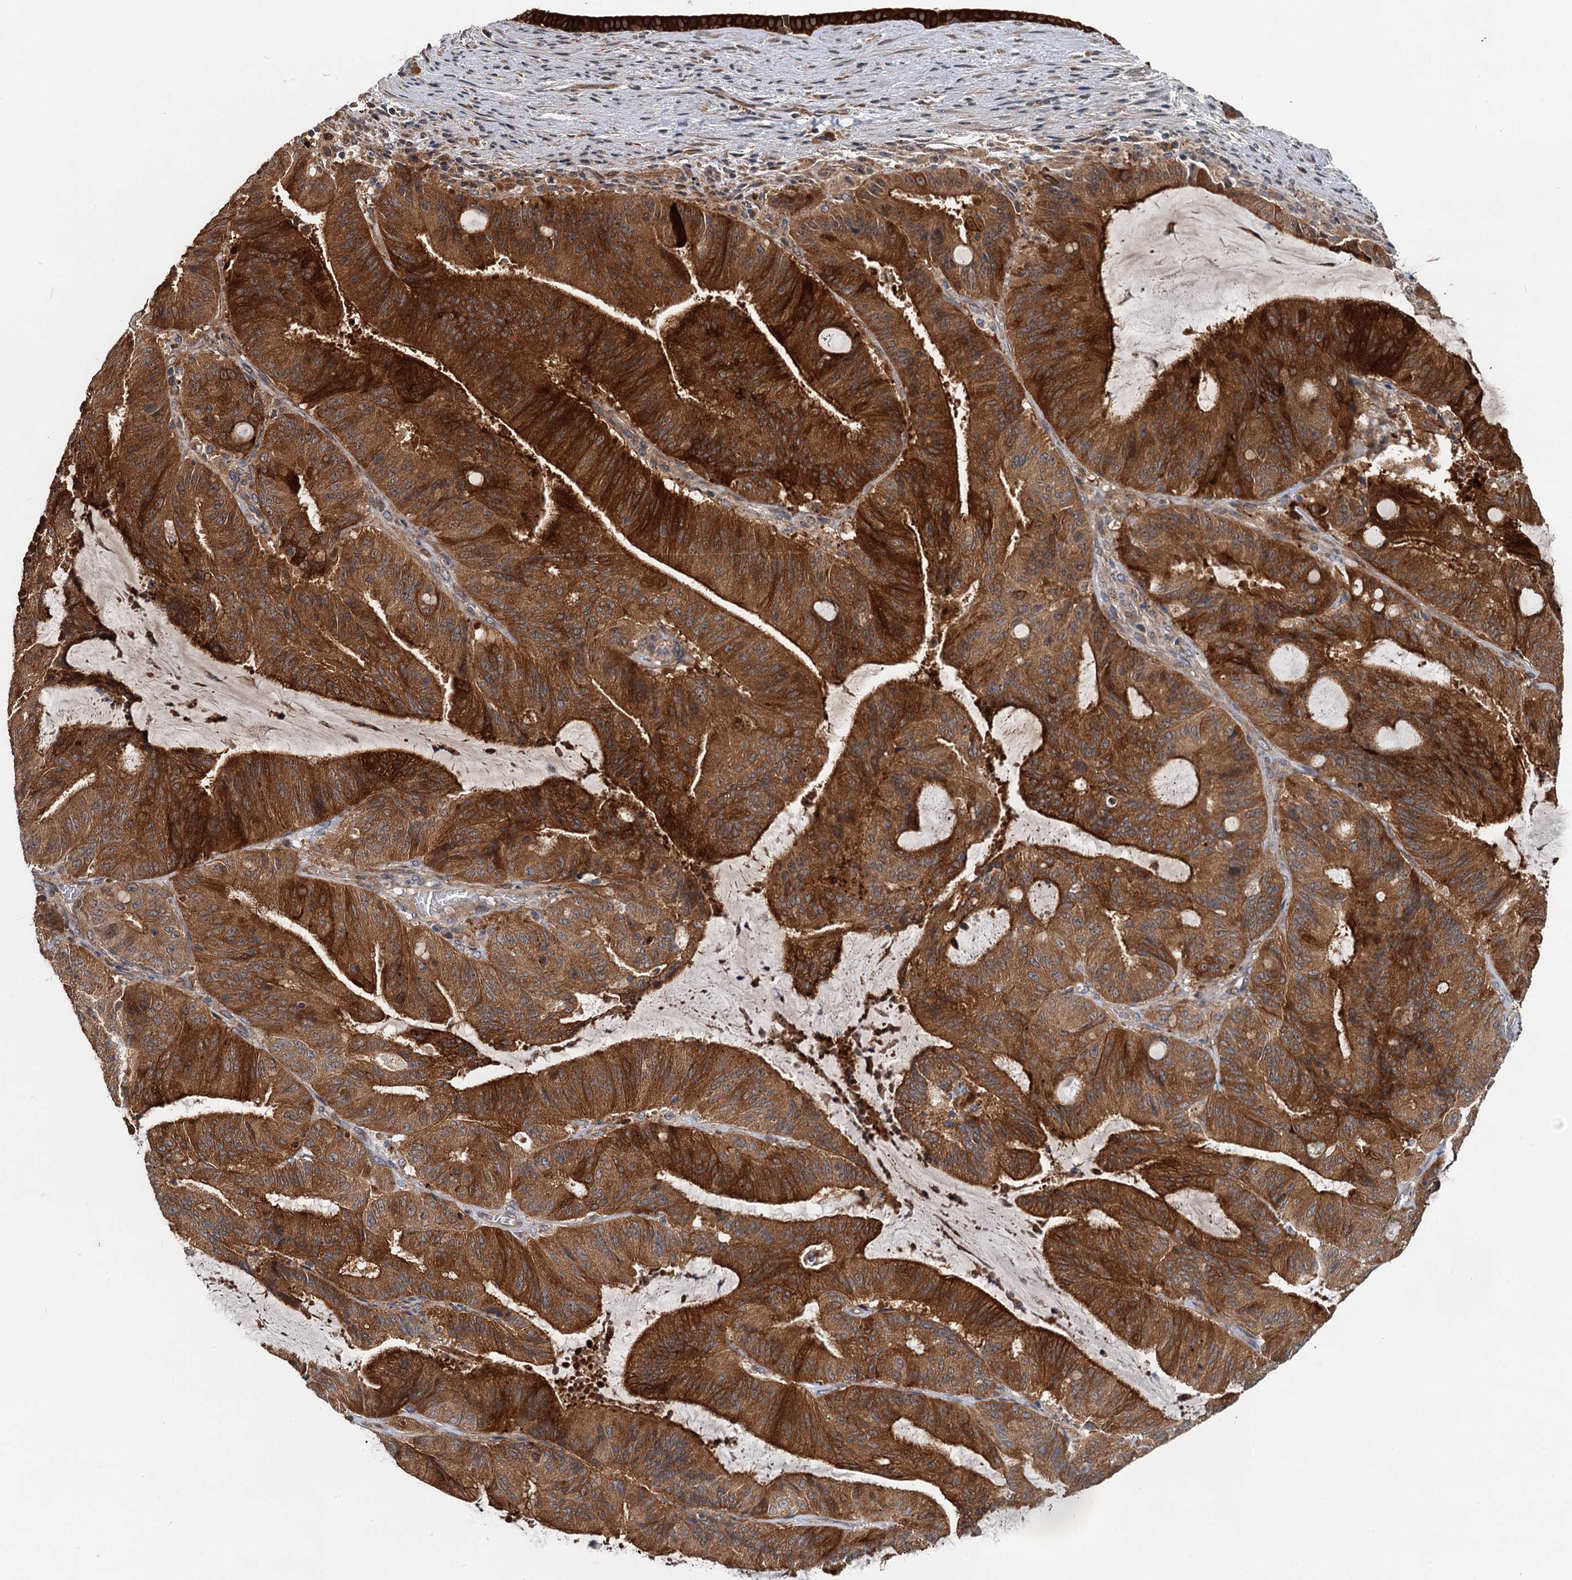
{"staining": {"intensity": "strong", "quantity": ">75%", "location": "cytoplasmic/membranous"}, "tissue": "liver cancer", "cell_type": "Tumor cells", "image_type": "cancer", "snomed": [{"axis": "morphology", "description": "Normal tissue, NOS"}, {"axis": "morphology", "description": "Cholangiocarcinoma"}, {"axis": "topography", "description": "Liver"}, {"axis": "topography", "description": "Peripheral nerve tissue"}], "caption": "This photomicrograph reveals immunohistochemistry (IHC) staining of human liver cholangiocarcinoma, with high strong cytoplasmic/membranous positivity in approximately >75% of tumor cells.", "gene": "LRRK2", "patient": {"sex": "female", "age": 73}}